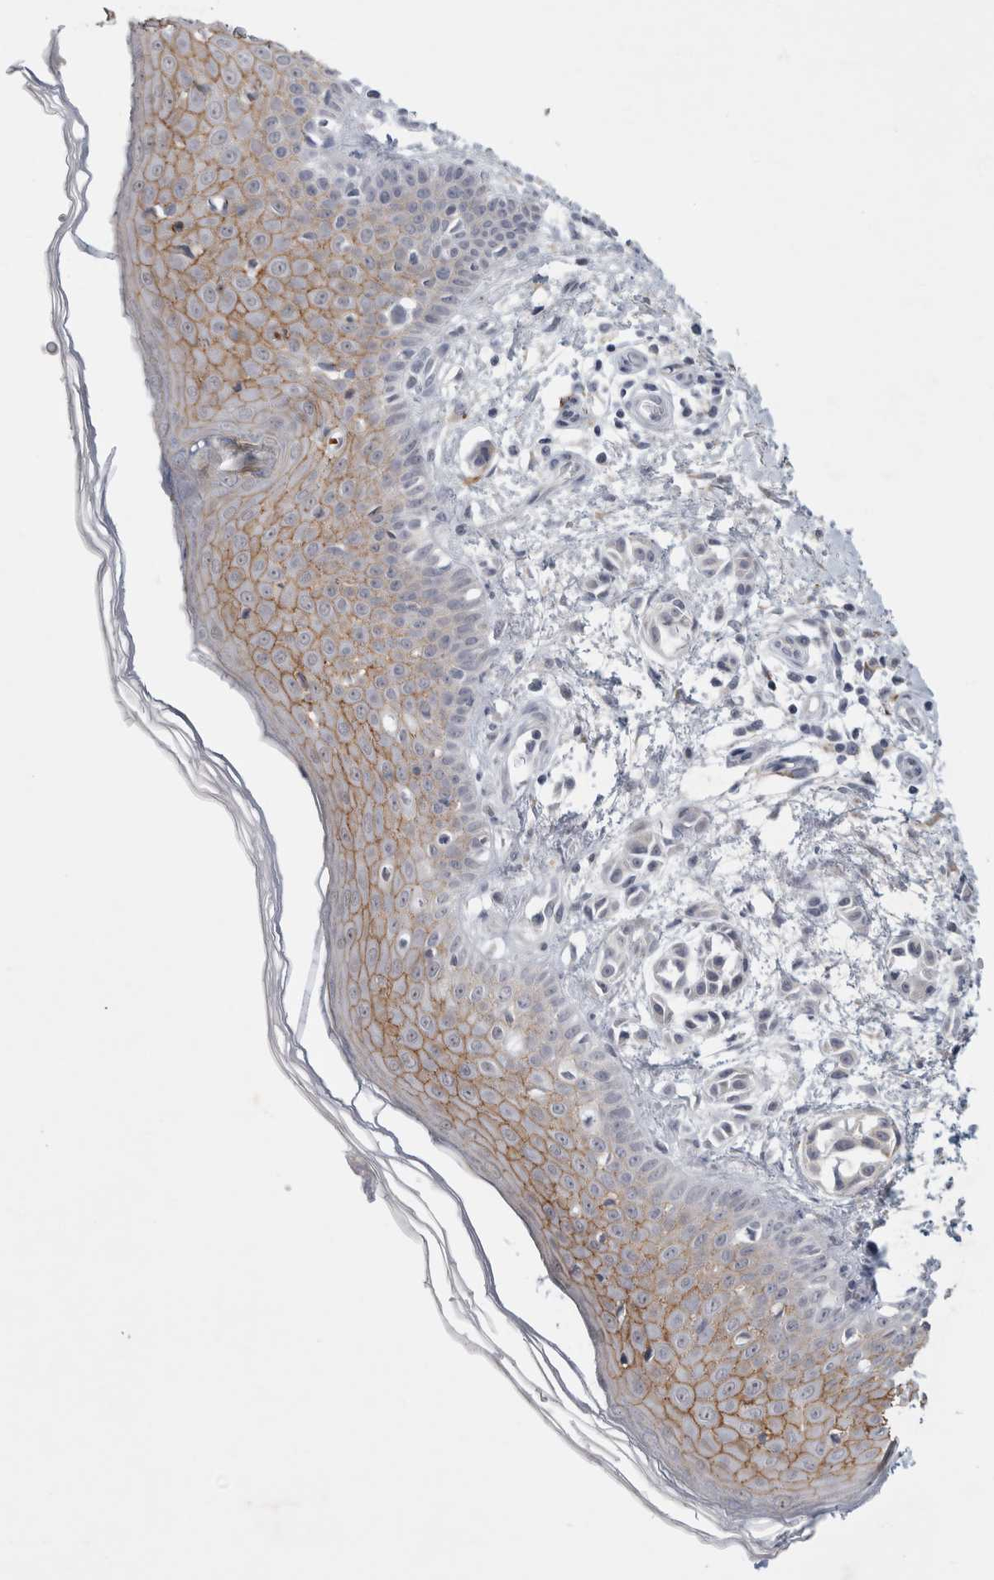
{"staining": {"intensity": "weak", "quantity": "25%-75%", "location": "cytoplasmic/membranous"}, "tissue": "skin", "cell_type": "Fibroblasts", "image_type": "normal", "snomed": [{"axis": "morphology", "description": "Normal tissue, NOS"}, {"axis": "morphology", "description": "Inflammation, NOS"}, {"axis": "topography", "description": "Skin"}], "caption": "The histopathology image reveals staining of benign skin, revealing weak cytoplasmic/membranous protein expression (brown color) within fibroblasts.", "gene": "NIPA1", "patient": {"sex": "female", "age": 44}}